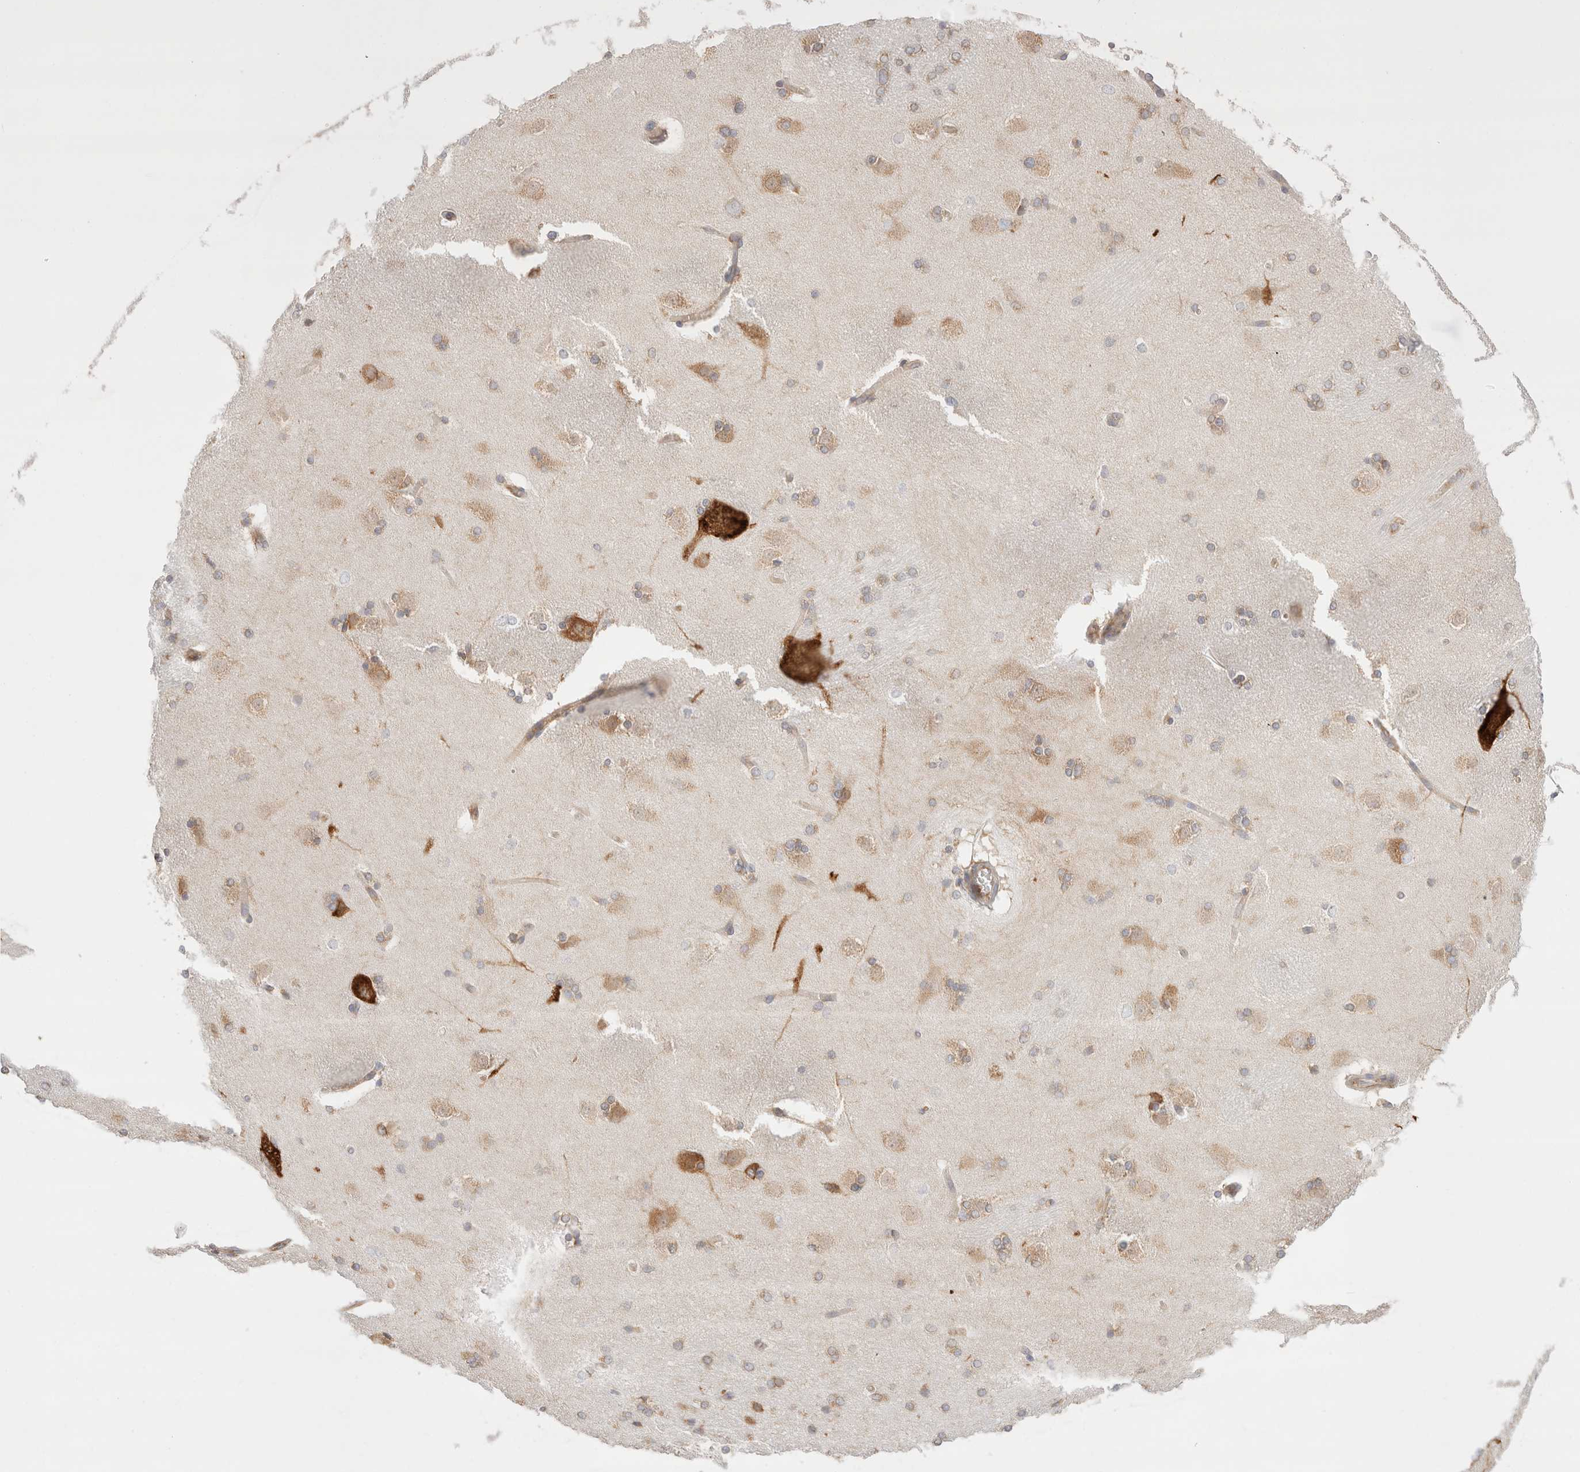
{"staining": {"intensity": "weak", "quantity": "25%-75%", "location": "cytoplasmic/membranous"}, "tissue": "caudate", "cell_type": "Glial cells", "image_type": "normal", "snomed": [{"axis": "morphology", "description": "Normal tissue, NOS"}, {"axis": "topography", "description": "Lateral ventricle wall"}], "caption": "Brown immunohistochemical staining in benign caudate displays weak cytoplasmic/membranous positivity in approximately 25%-75% of glial cells. The staining was performed using DAB, with brown indicating positive protein expression. Nuclei are stained blue with hematoxylin.", "gene": "ZC2HC1A", "patient": {"sex": "female", "age": 19}}